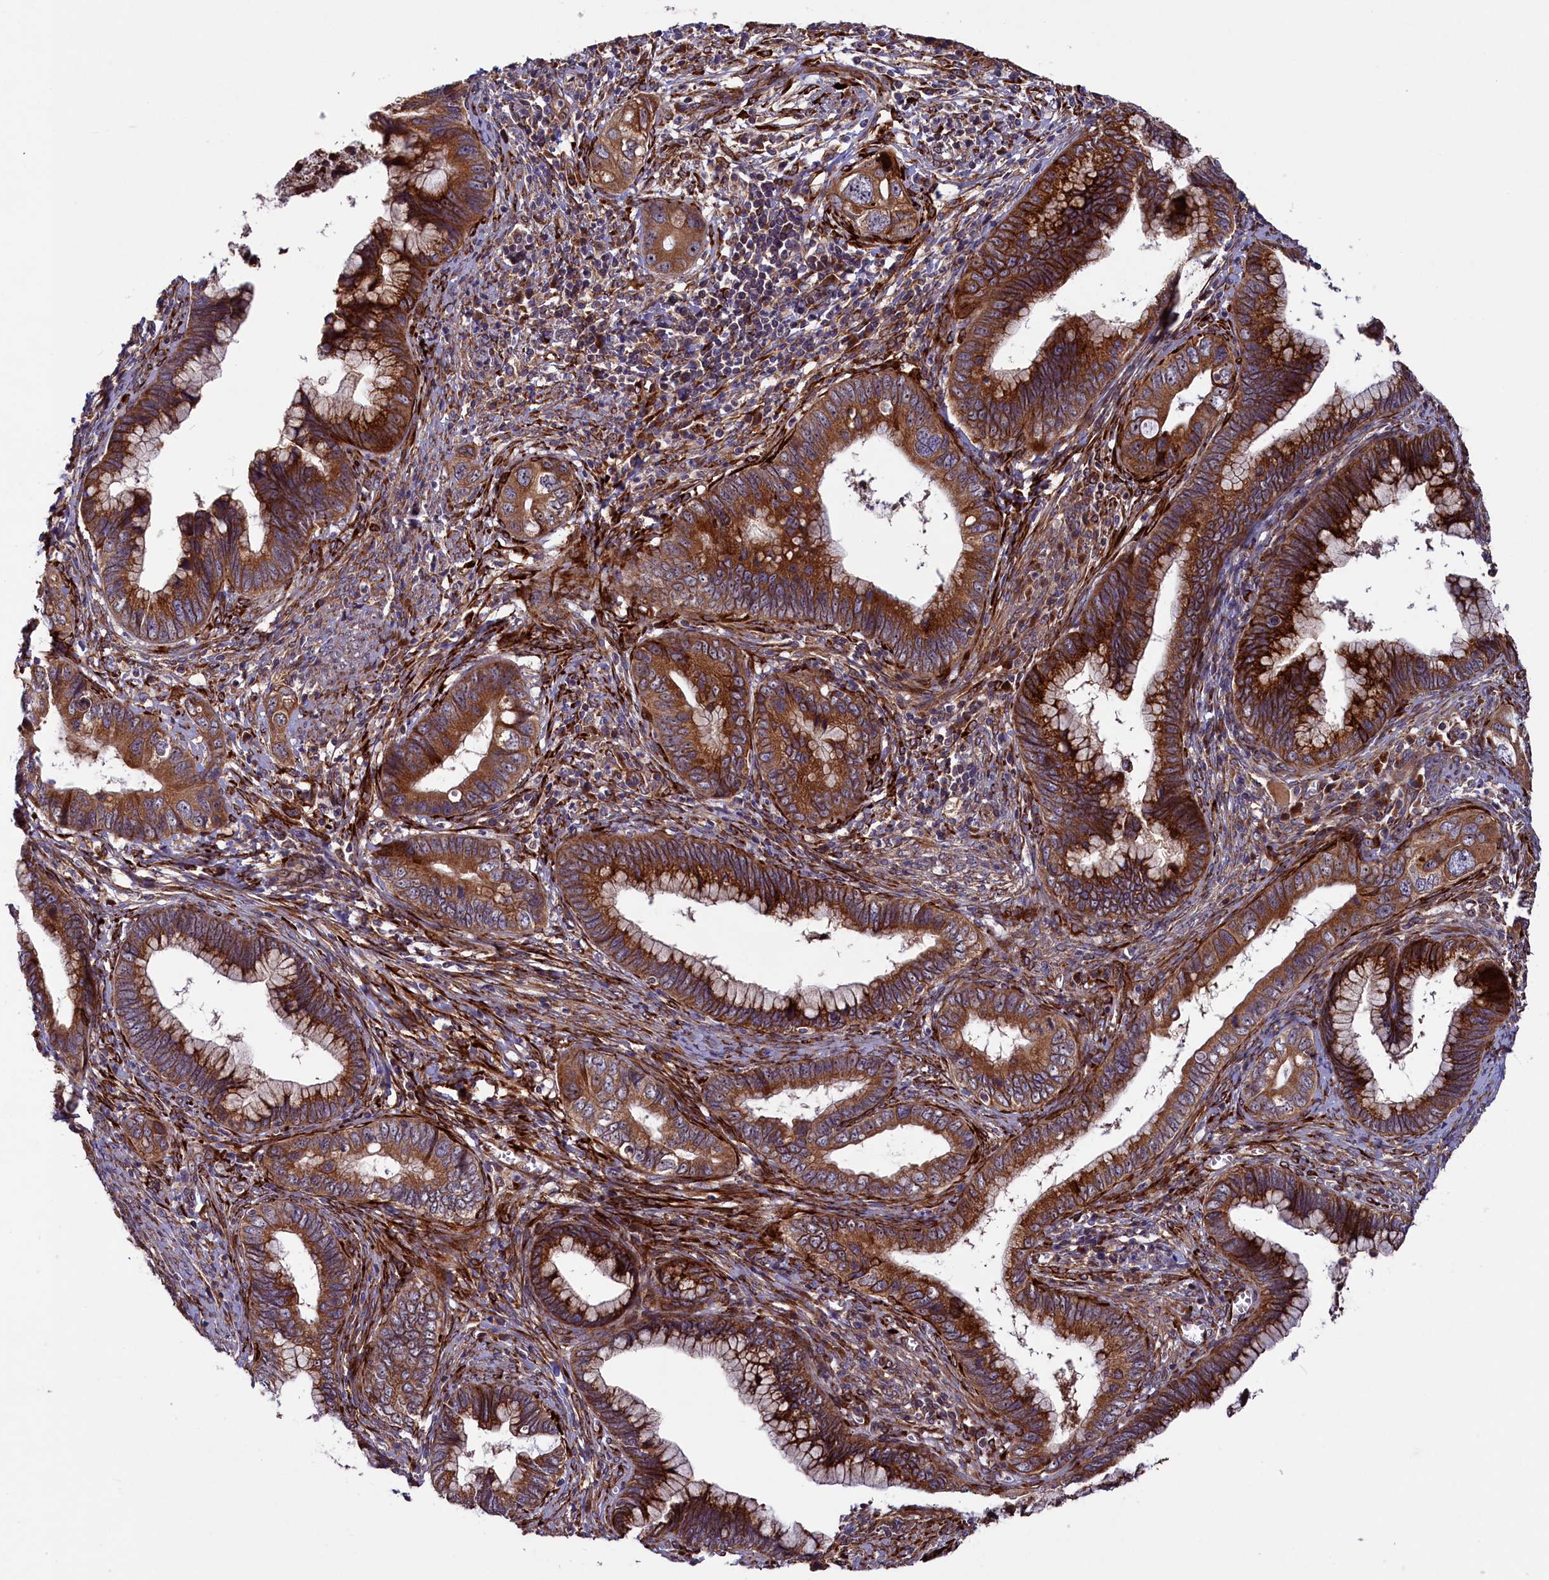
{"staining": {"intensity": "strong", "quantity": ">75%", "location": "cytoplasmic/membranous"}, "tissue": "cervical cancer", "cell_type": "Tumor cells", "image_type": "cancer", "snomed": [{"axis": "morphology", "description": "Adenocarcinoma, NOS"}, {"axis": "topography", "description": "Cervix"}], "caption": "About >75% of tumor cells in human cervical cancer reveal strong cytoplasmic/membranous protein staining as visualized by brown immunohistochemical staining.", "gene": "ARRDC4", "patient": {"sex": "female", "age": 44}}